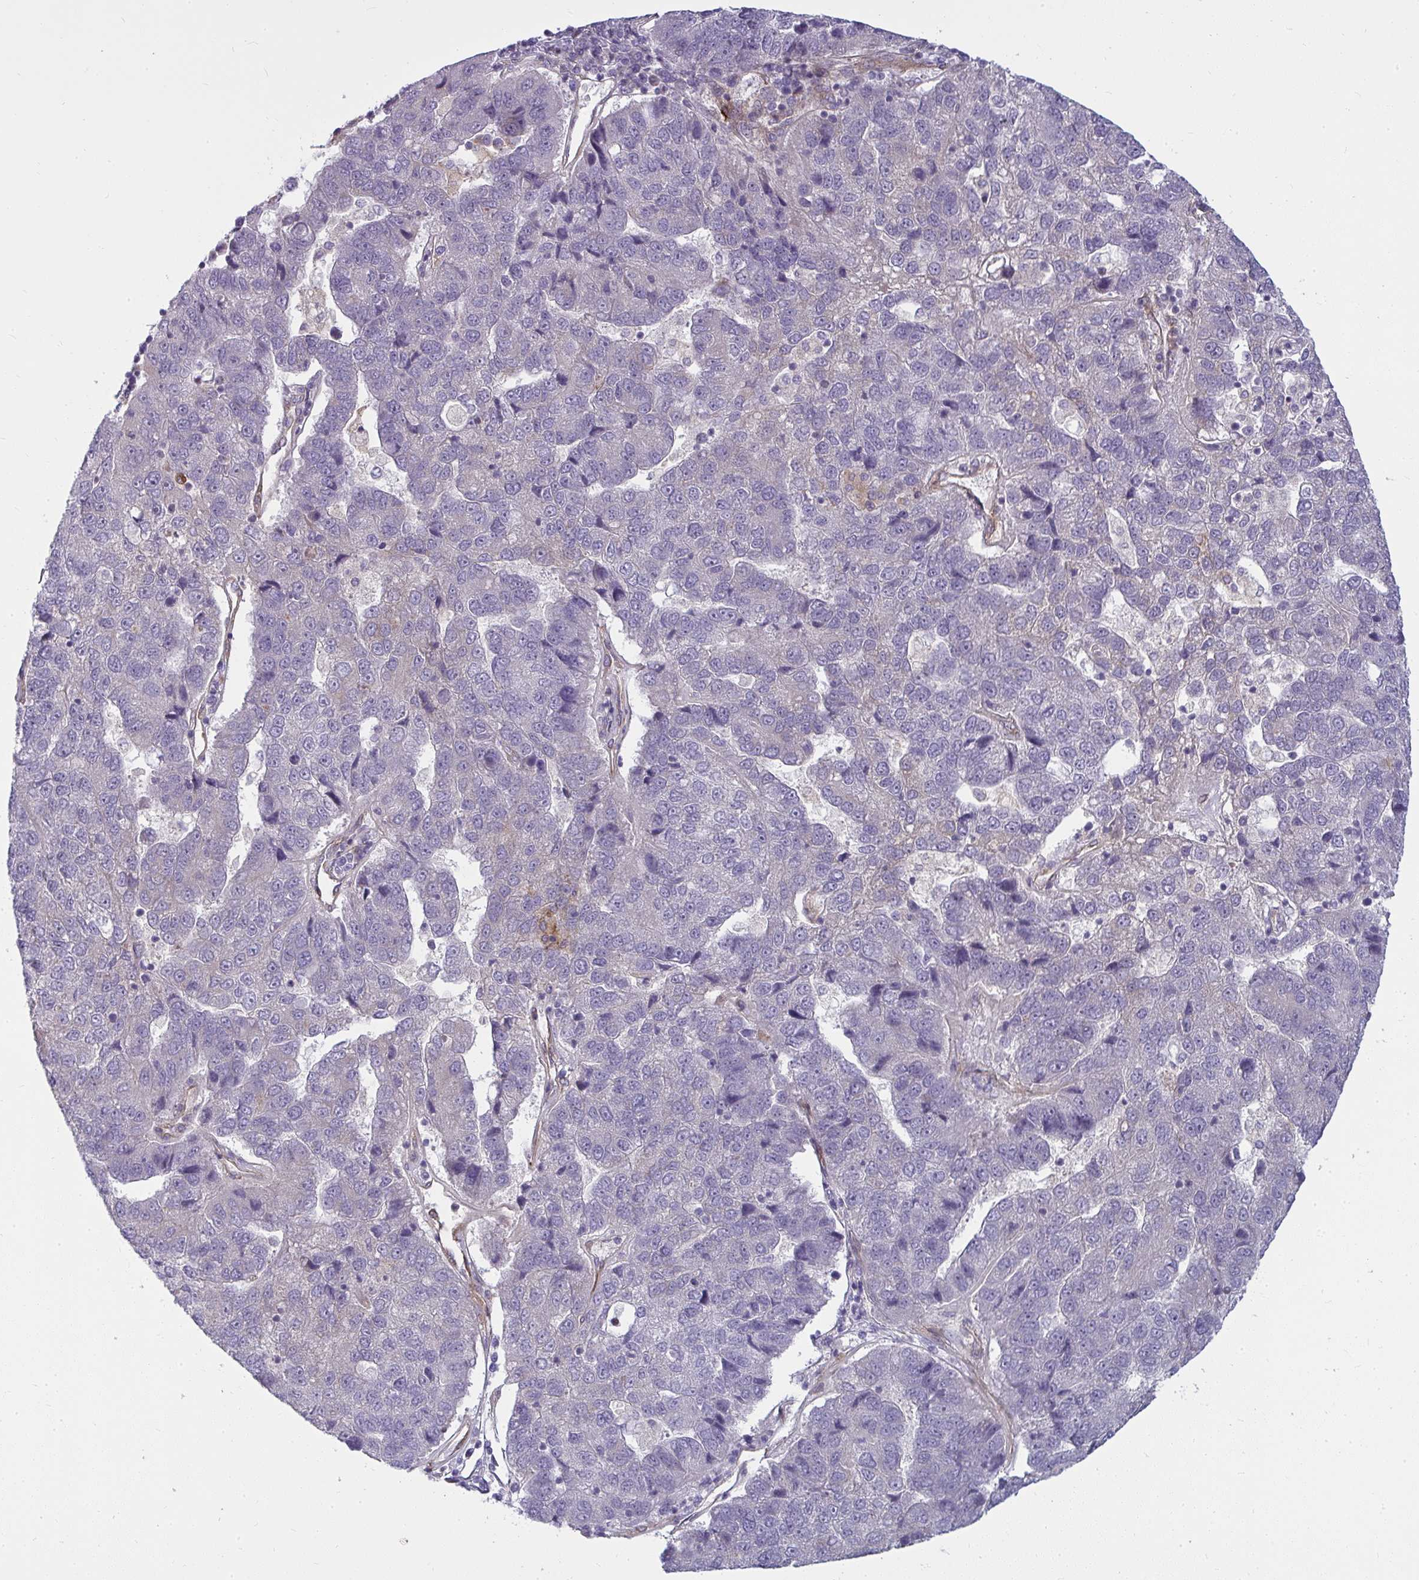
{"staining": {"intensity": "negative", "quantity": "none", "location": "none"}, "tissue": "pancreatic cancer", "cell_type": "Tumor cells", "image_type": "cancer", "snomed": [{"axis": "morphology", "description": "Adenocarcinoma, NOS"}, {"axis": "topography", "description": "Pancreas"}], "caption": "The immunohistochemistry micrograph has no significant positivity in tumor cells of pancreatic cancer tissue.", "gene": "IFIT3", "patient": {"sex": "female", "age": 61}}